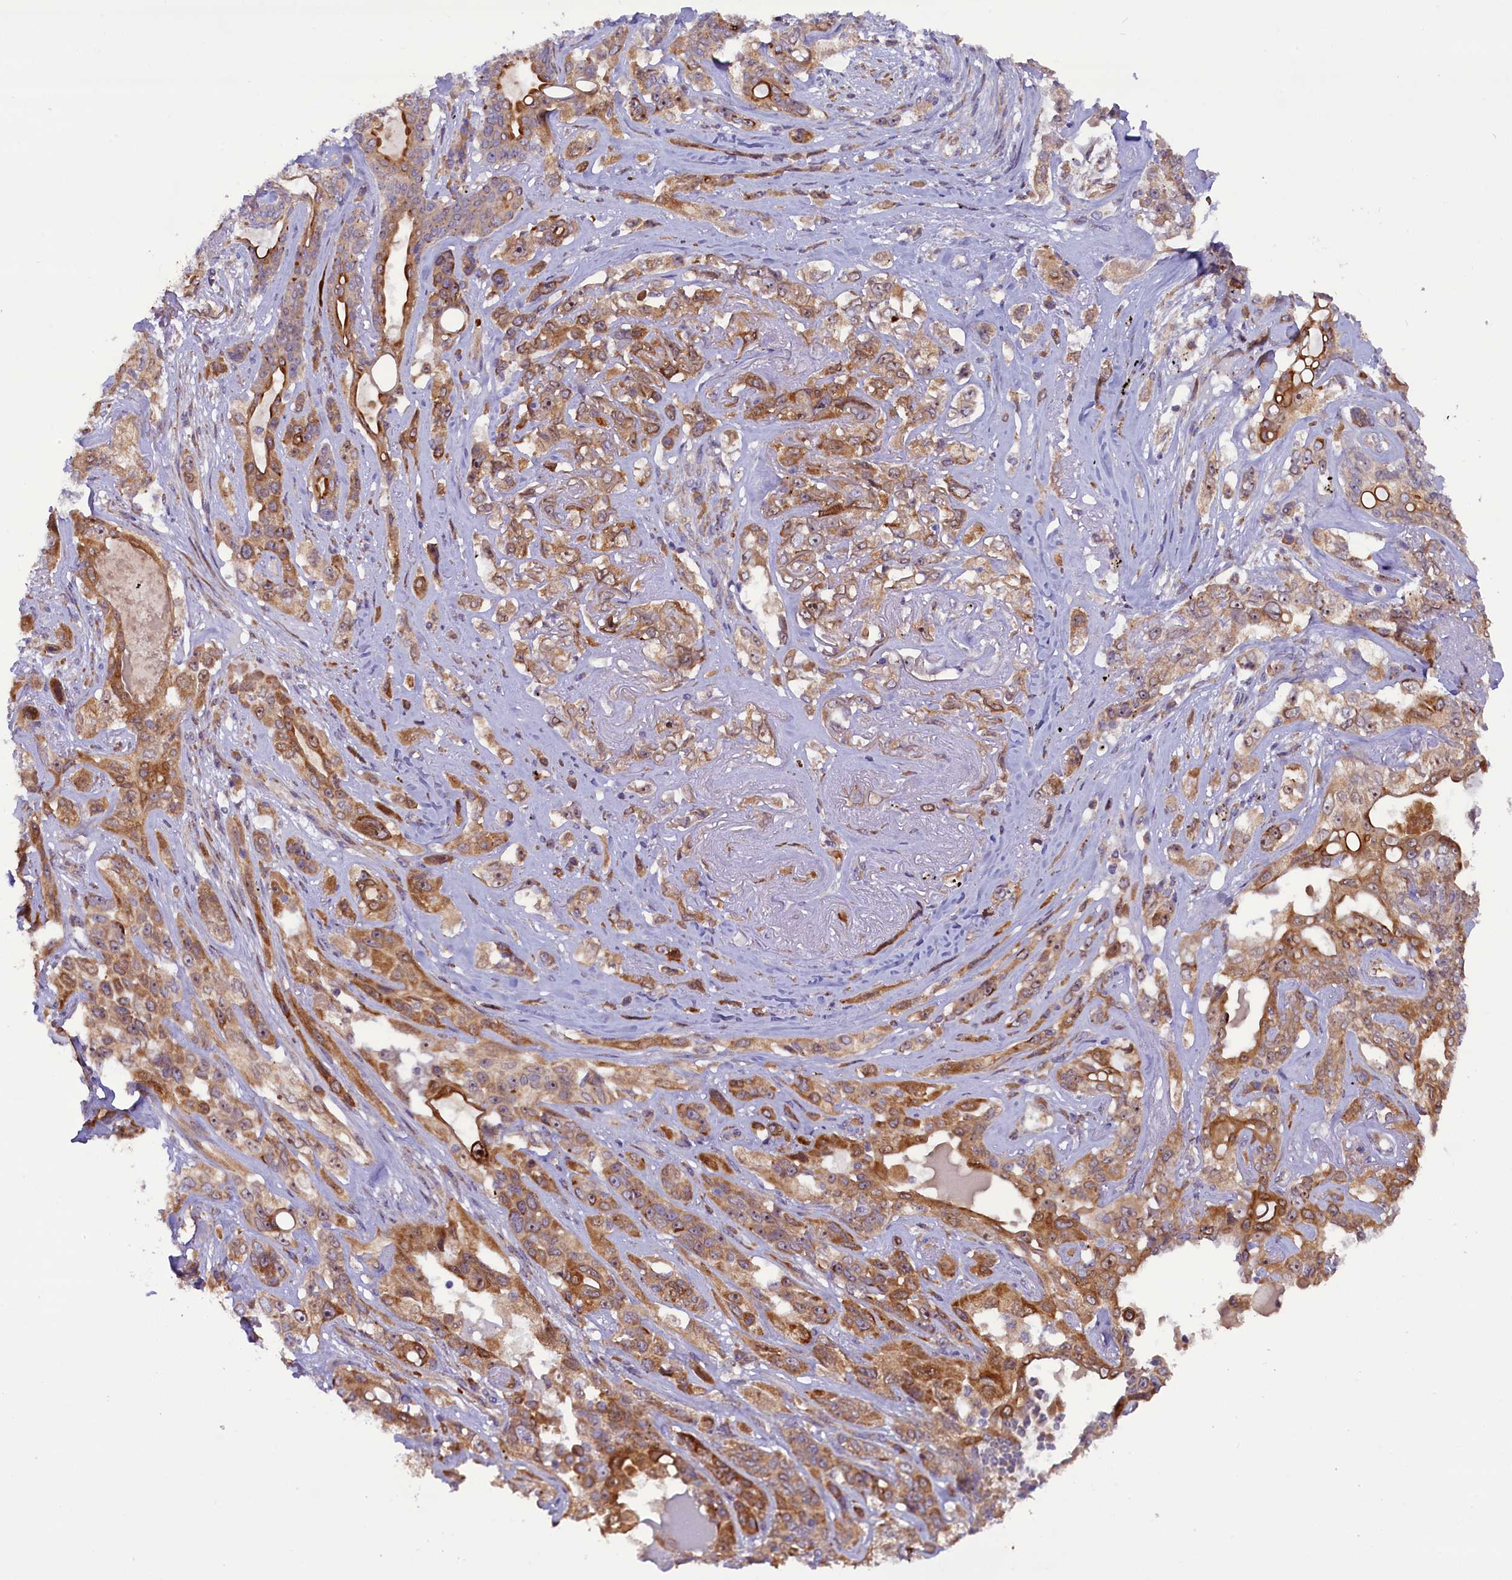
{"staining": {"intensity": "moderate", "quantity": ">75%", "location": "cytoplasmic/membranous"}, "tissue": "lung cancer", "cell_type": "Tumor cells", "image_type": "cancer", "snomed": [{"axis": "morphology", "description": "Squamous cell carcinoma, NOS"}, {"axis": "topography", "description": "Lung"}], "caption": "A micrograph of human lung squamous cell carcinoma stained for a protein demonstrates moderate cytoplasmic/membranous brown staining in tumor cells.", "gene": "CCDC9B", "patient": {"sex": "female", "age": 70}}